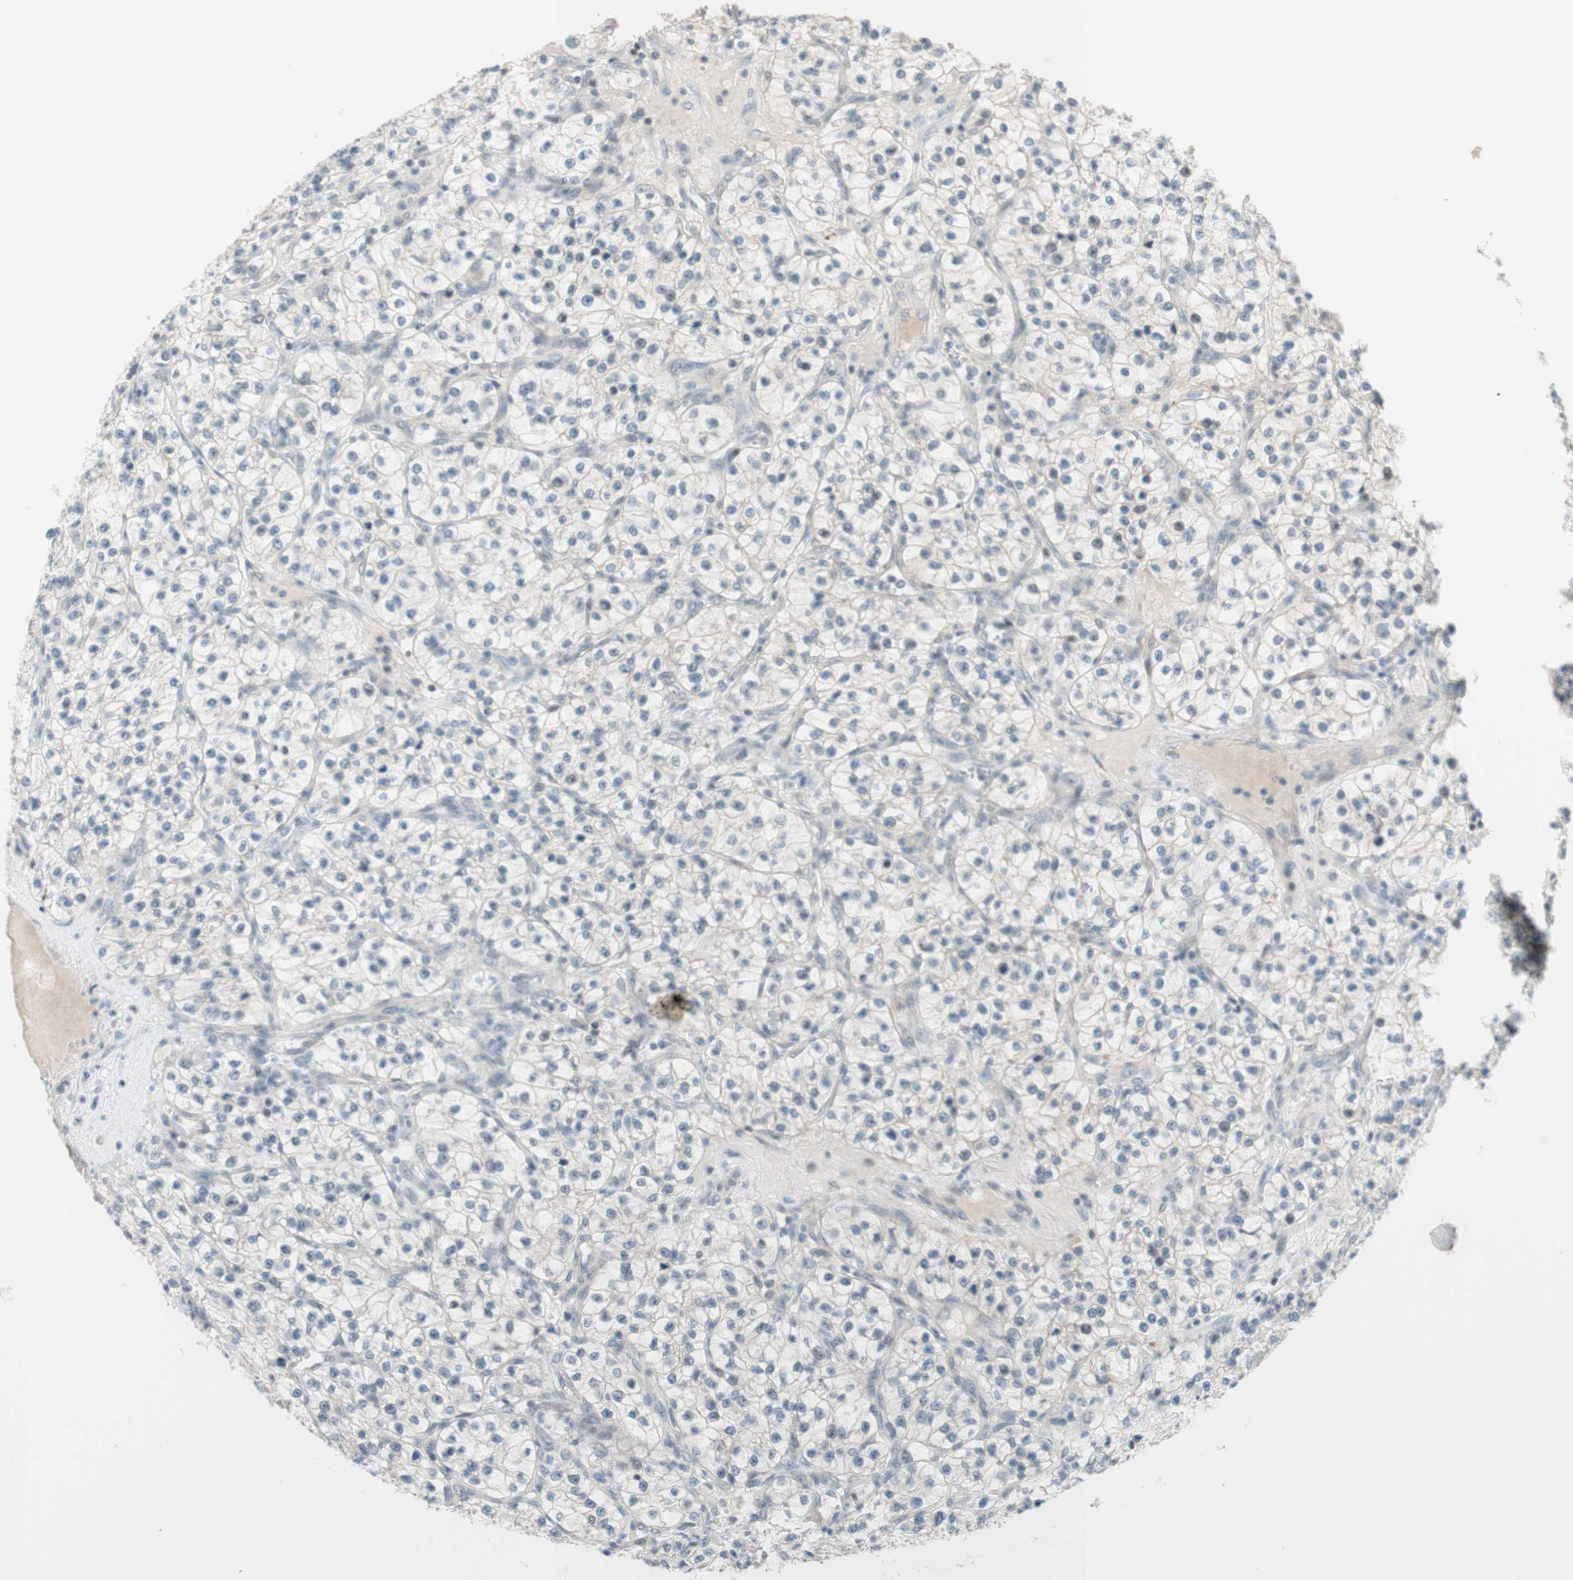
{"staining": {"intensity": "negative", "quantity": "none", "location": "none"}, "tissue": "renal cancer", "cell_type": "Tumor cells", "image_type": "cancer", "snomed": [{"axis": "morphology", "description": "Adenocarcinoma, NOS"}, {"axis": "topography", "description": "Kidney"}], "caption": "Tumor cells are negative for protein expression in human renal cancer.", "gene": "JPH1", "patient": {"sex": "female", "age": 57}}